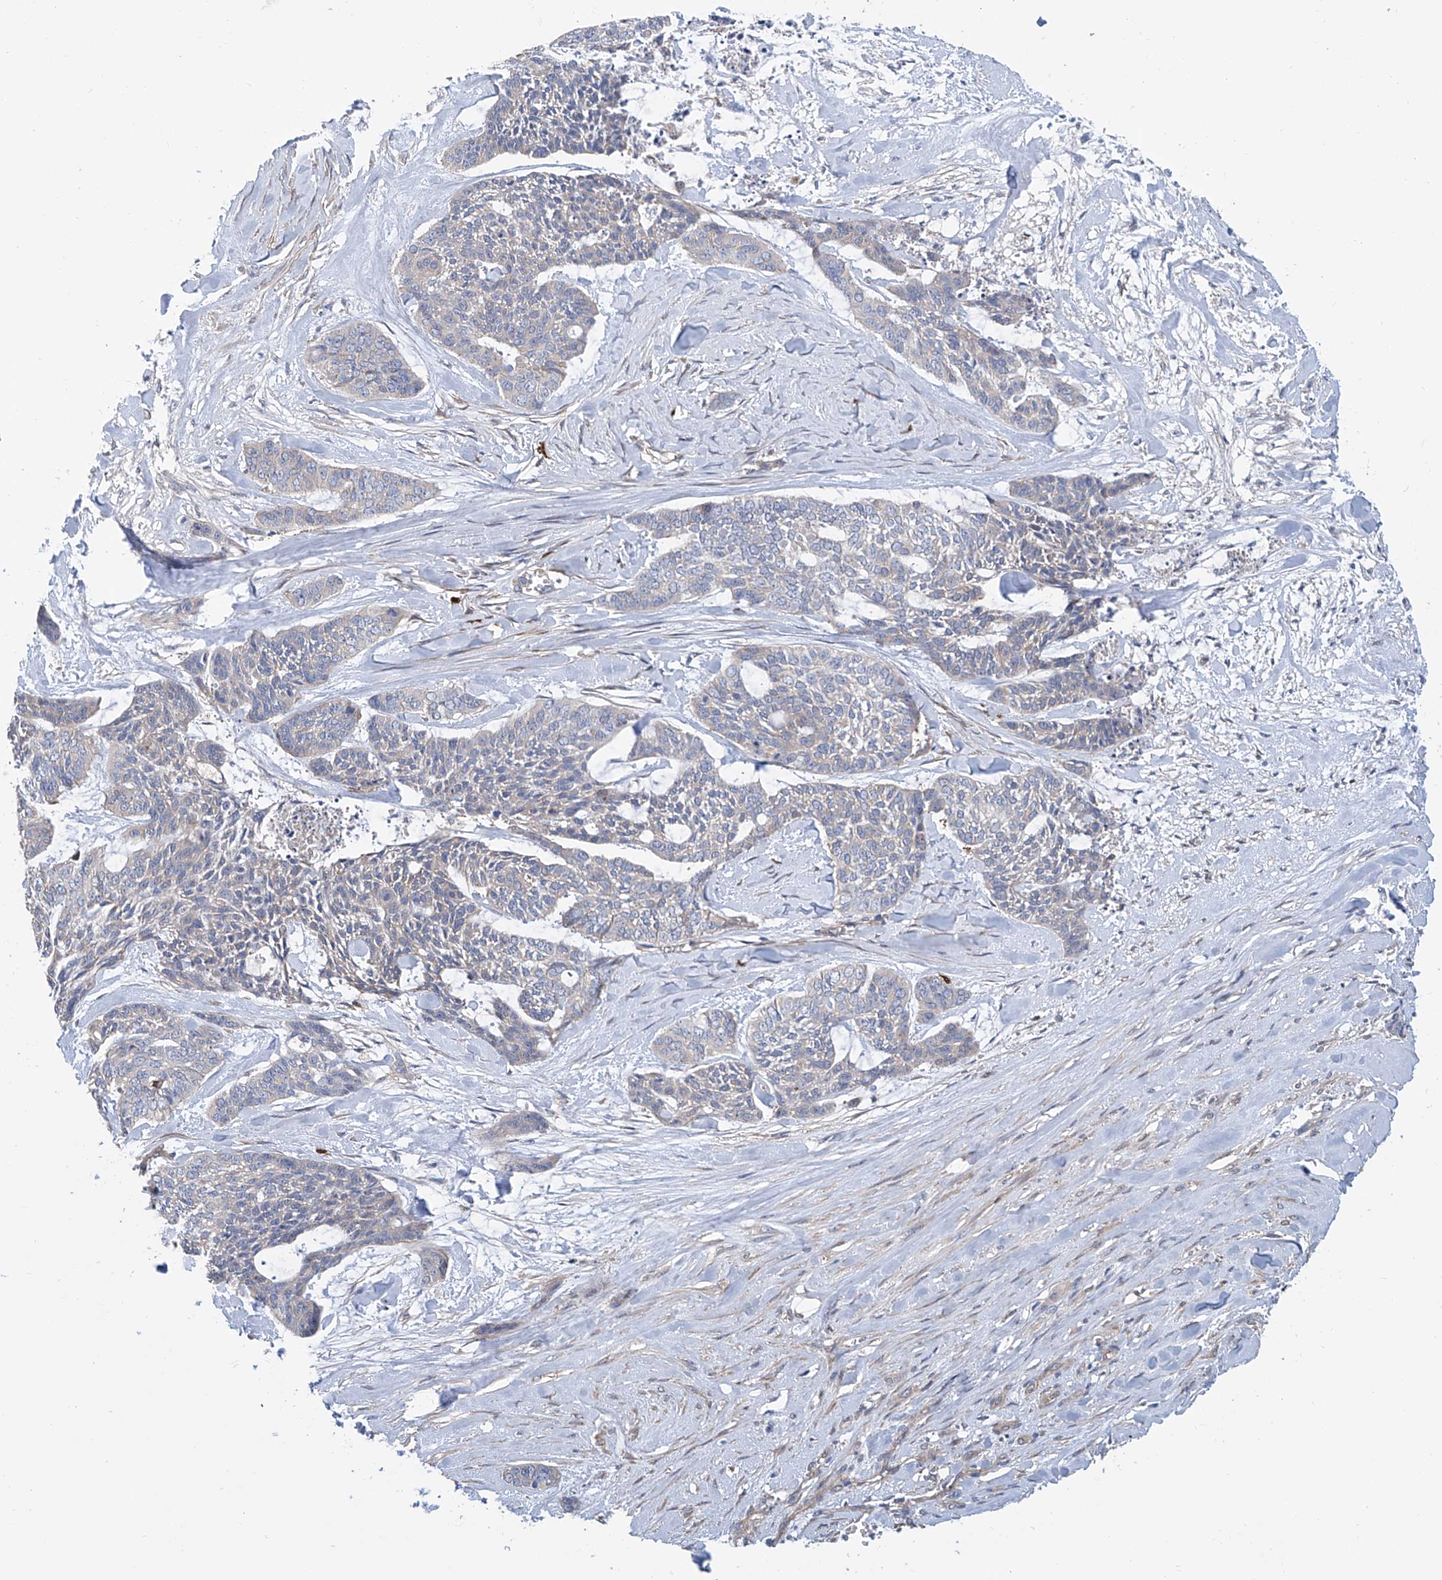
{"staining": {"intensity": "negative", "quantity": "none", "location": "none"}, "tissue": "skin cancer", "cell_type": "Tumor cells", "image_type": "cancer", "snomed": [{"axis": "morphology", "description": "Basal cell carcinoma"}, {"axis": "topography", "description": "Skin"}], "caption": "The photomicrograph reveals no staining of tumor cells in basal cell carcinoma (skin).", "gene": "TNN", "patient": {"sex": "female", "age": 64}}